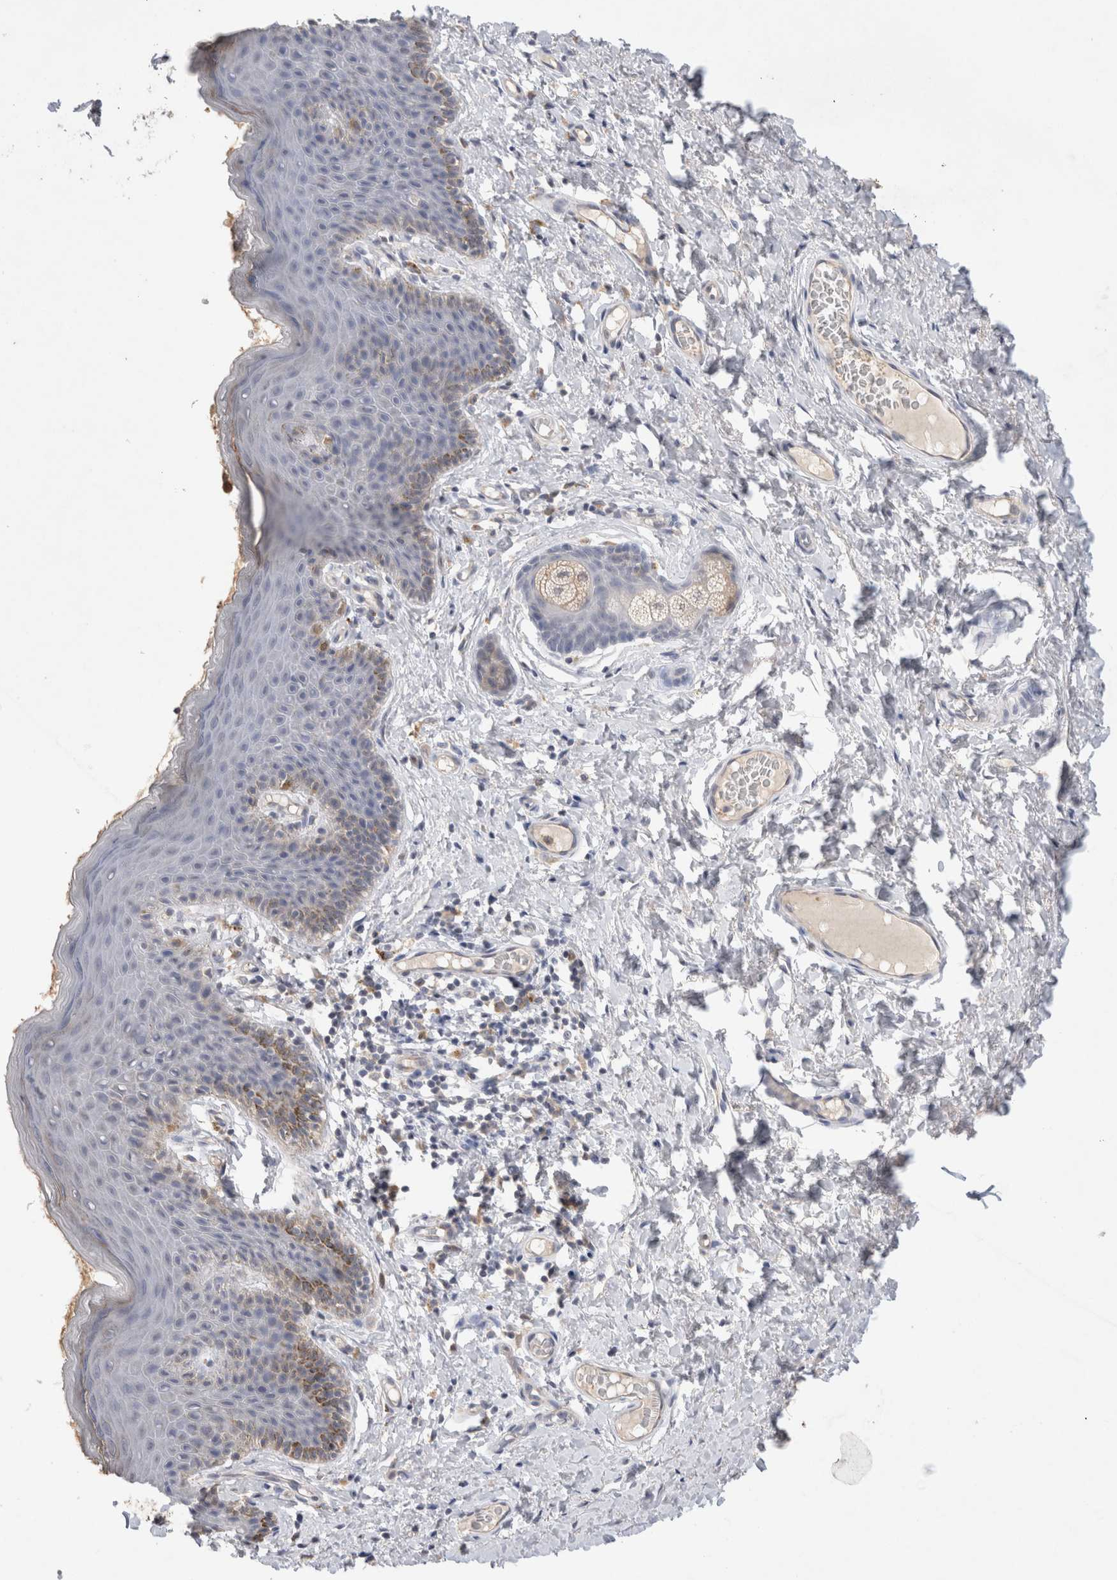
{"staining": {"intensity": "weak", "quantity": "<25%", "location": "cytoplasmic/membranous"}, "tissue": "skin", "cell_type": "Epidermal cells", "image_type": "normal", "snomed": [{"axis": "morphology", "description": "Normal tissue, NOS"}, {"axis": "topography", "description": "Vulva"}], "caption": "The immunohistochemistry photomicrograph has no significant positivity in epidermal cells of skin. The staining is performed using DAB brown chromogen with nuclei counter-stained in using hematoxylin.", "gene": "GAS1", "patient": {"sex": "female", "age": 66}}